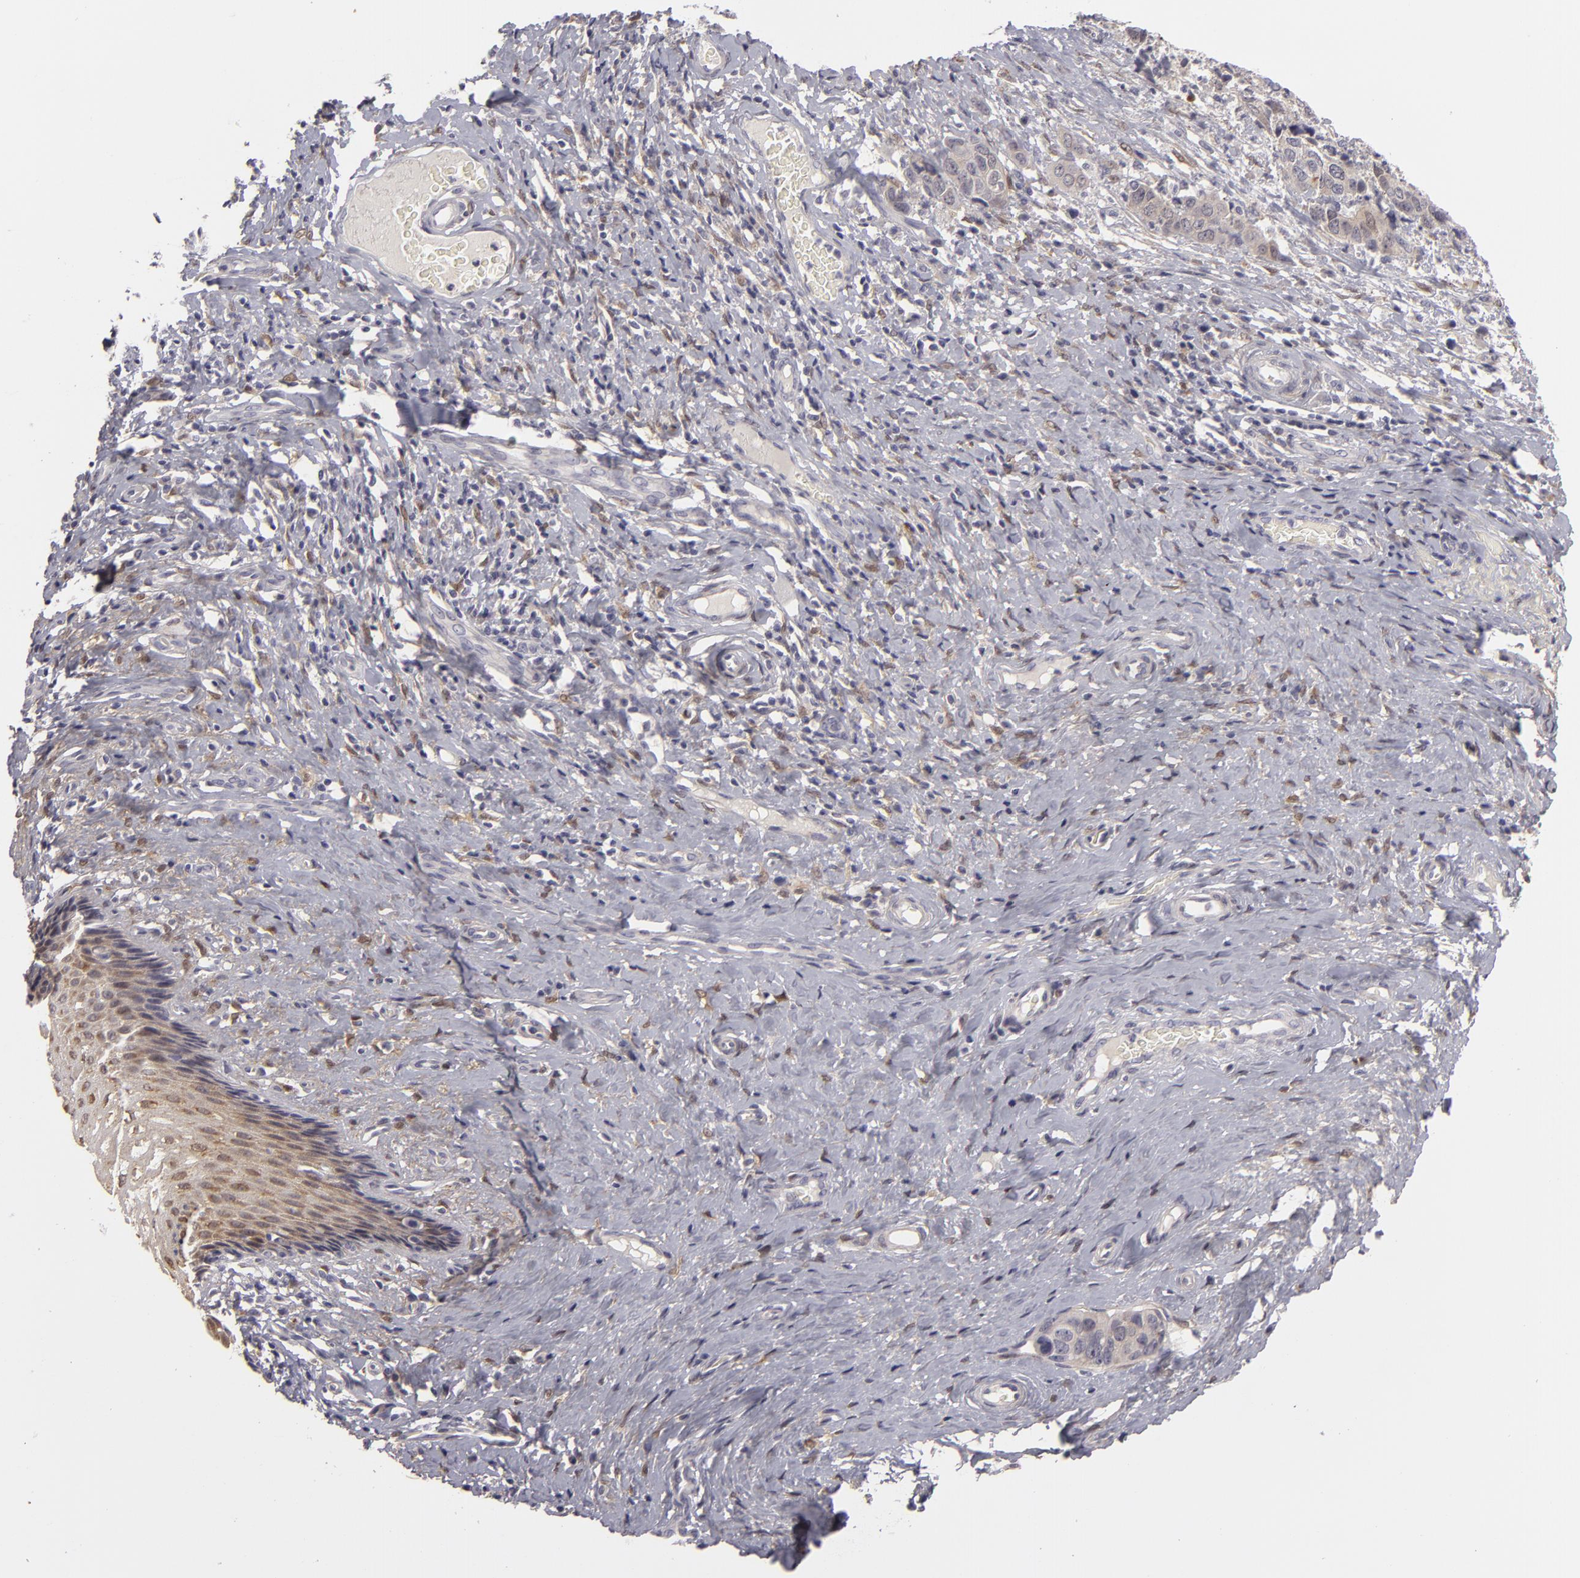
{"staining": {"intensity": "negative", "quantity": "none", "location": "none"}, "tissue": "cervical cancer", "cell_type": "Tumor cells", "image_type": "cancer", "snomed": [{"axis": "morphology", "description": "Squamous cell carcinoma, NOS"}, {"axis": "topography", "description": "Cervix"}], "caption": "DAB immunohistochemical staining of squamous cell carcinoma (cervical) shows no significant positivity in tumor cells.", "gene": "EFS", "patient": {"sex": "female", "age": 54}}